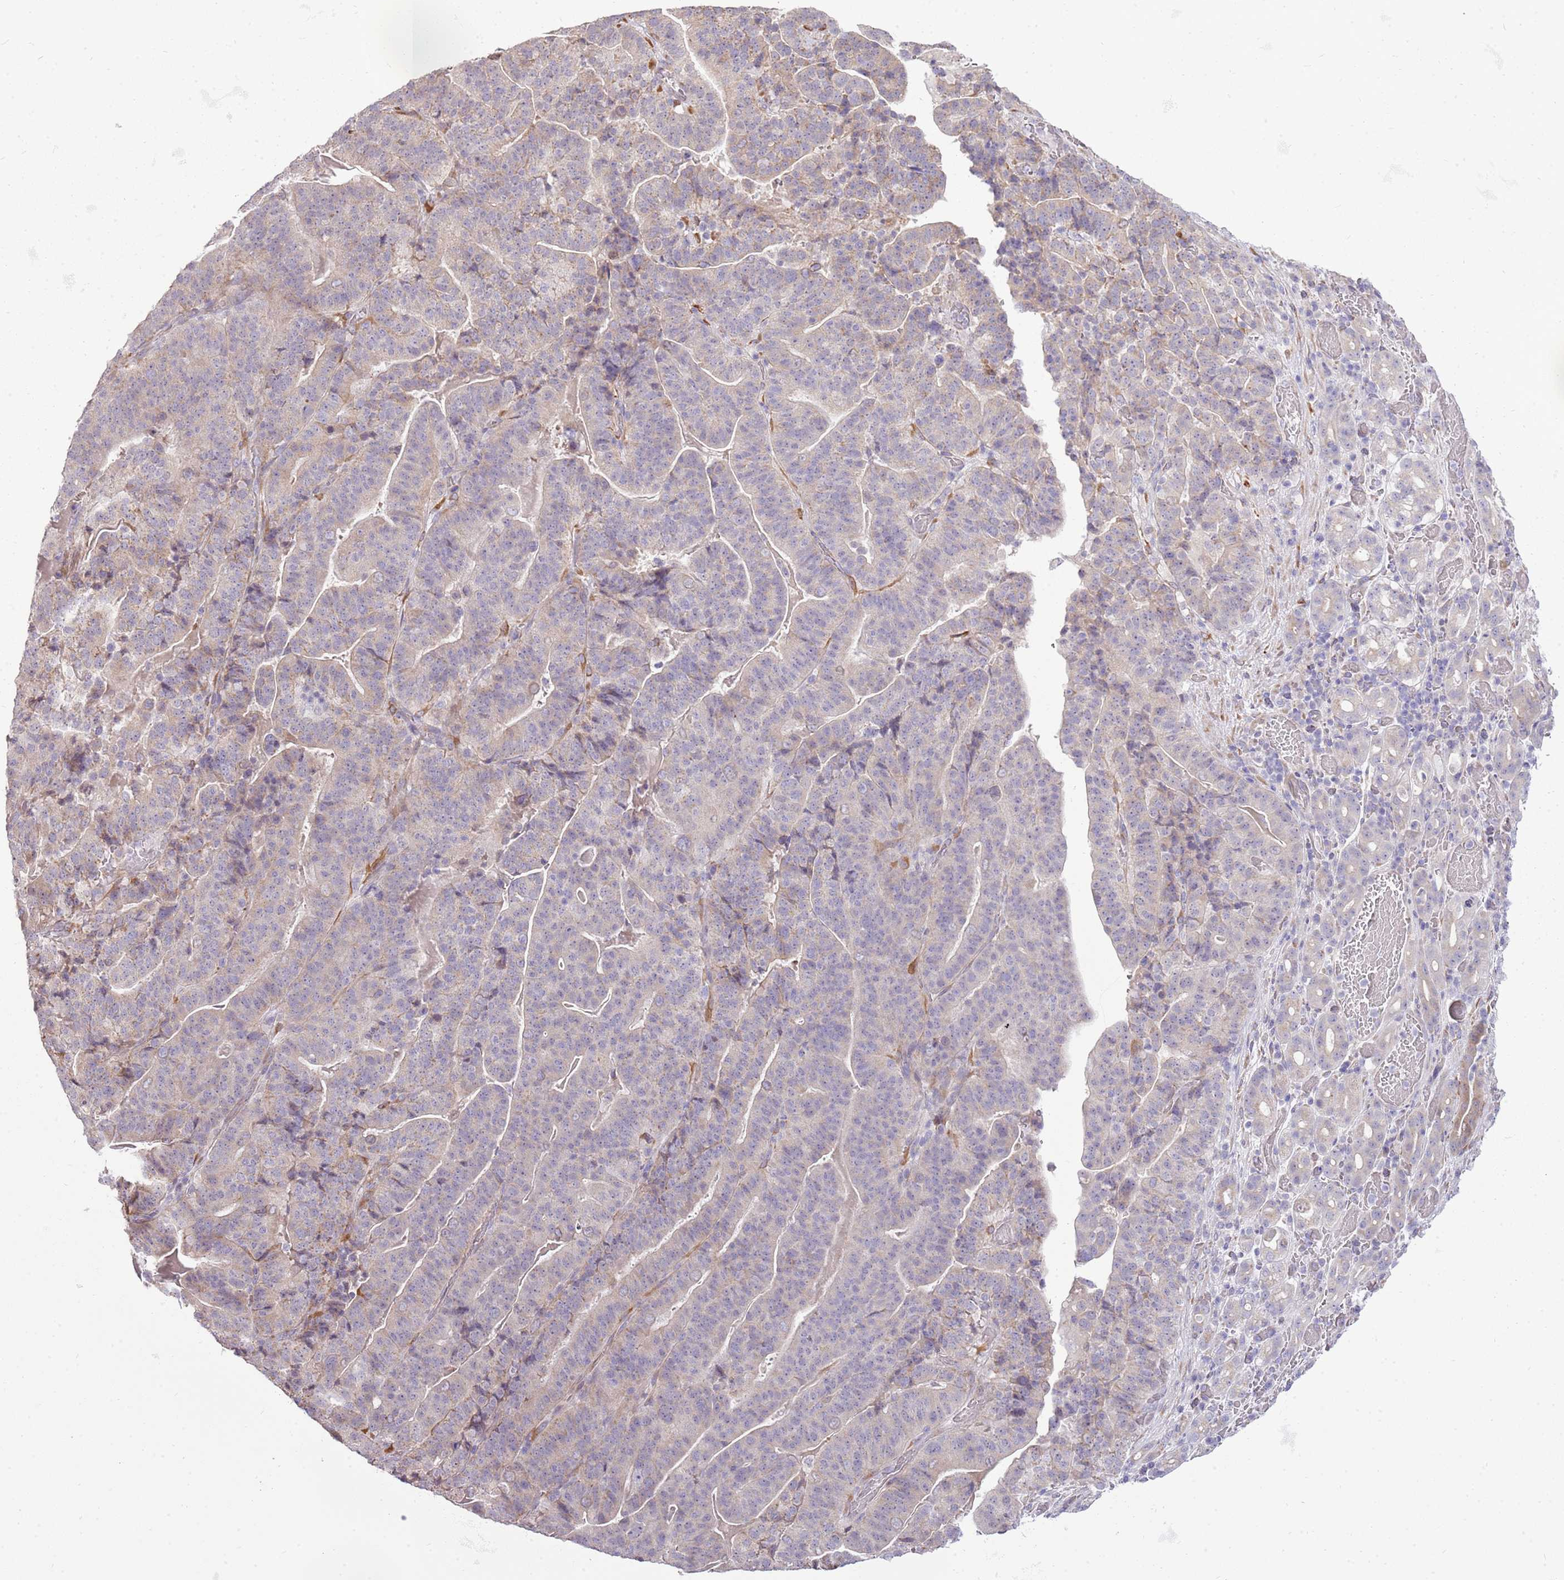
{"staining": {"intensity": "weak", "quantity": "<25%", "location": "cytoplasmic/membranous"}, "tissue": "stomach cancer", "cell_type": "Tumor cells", "image_type": "cancer", "snomed": [{"axis": "morphology", "description": "Adenocarcinoma, NOS"}, {"axis": "topography", "description": "Stomach"}], "caption": "Photomicrograph shows no protein expression in tumor cells of adenocarcinoma (stomach) tissue.", "gene": "UGGT2", "patient": {"sex": "male", "age": 48}}